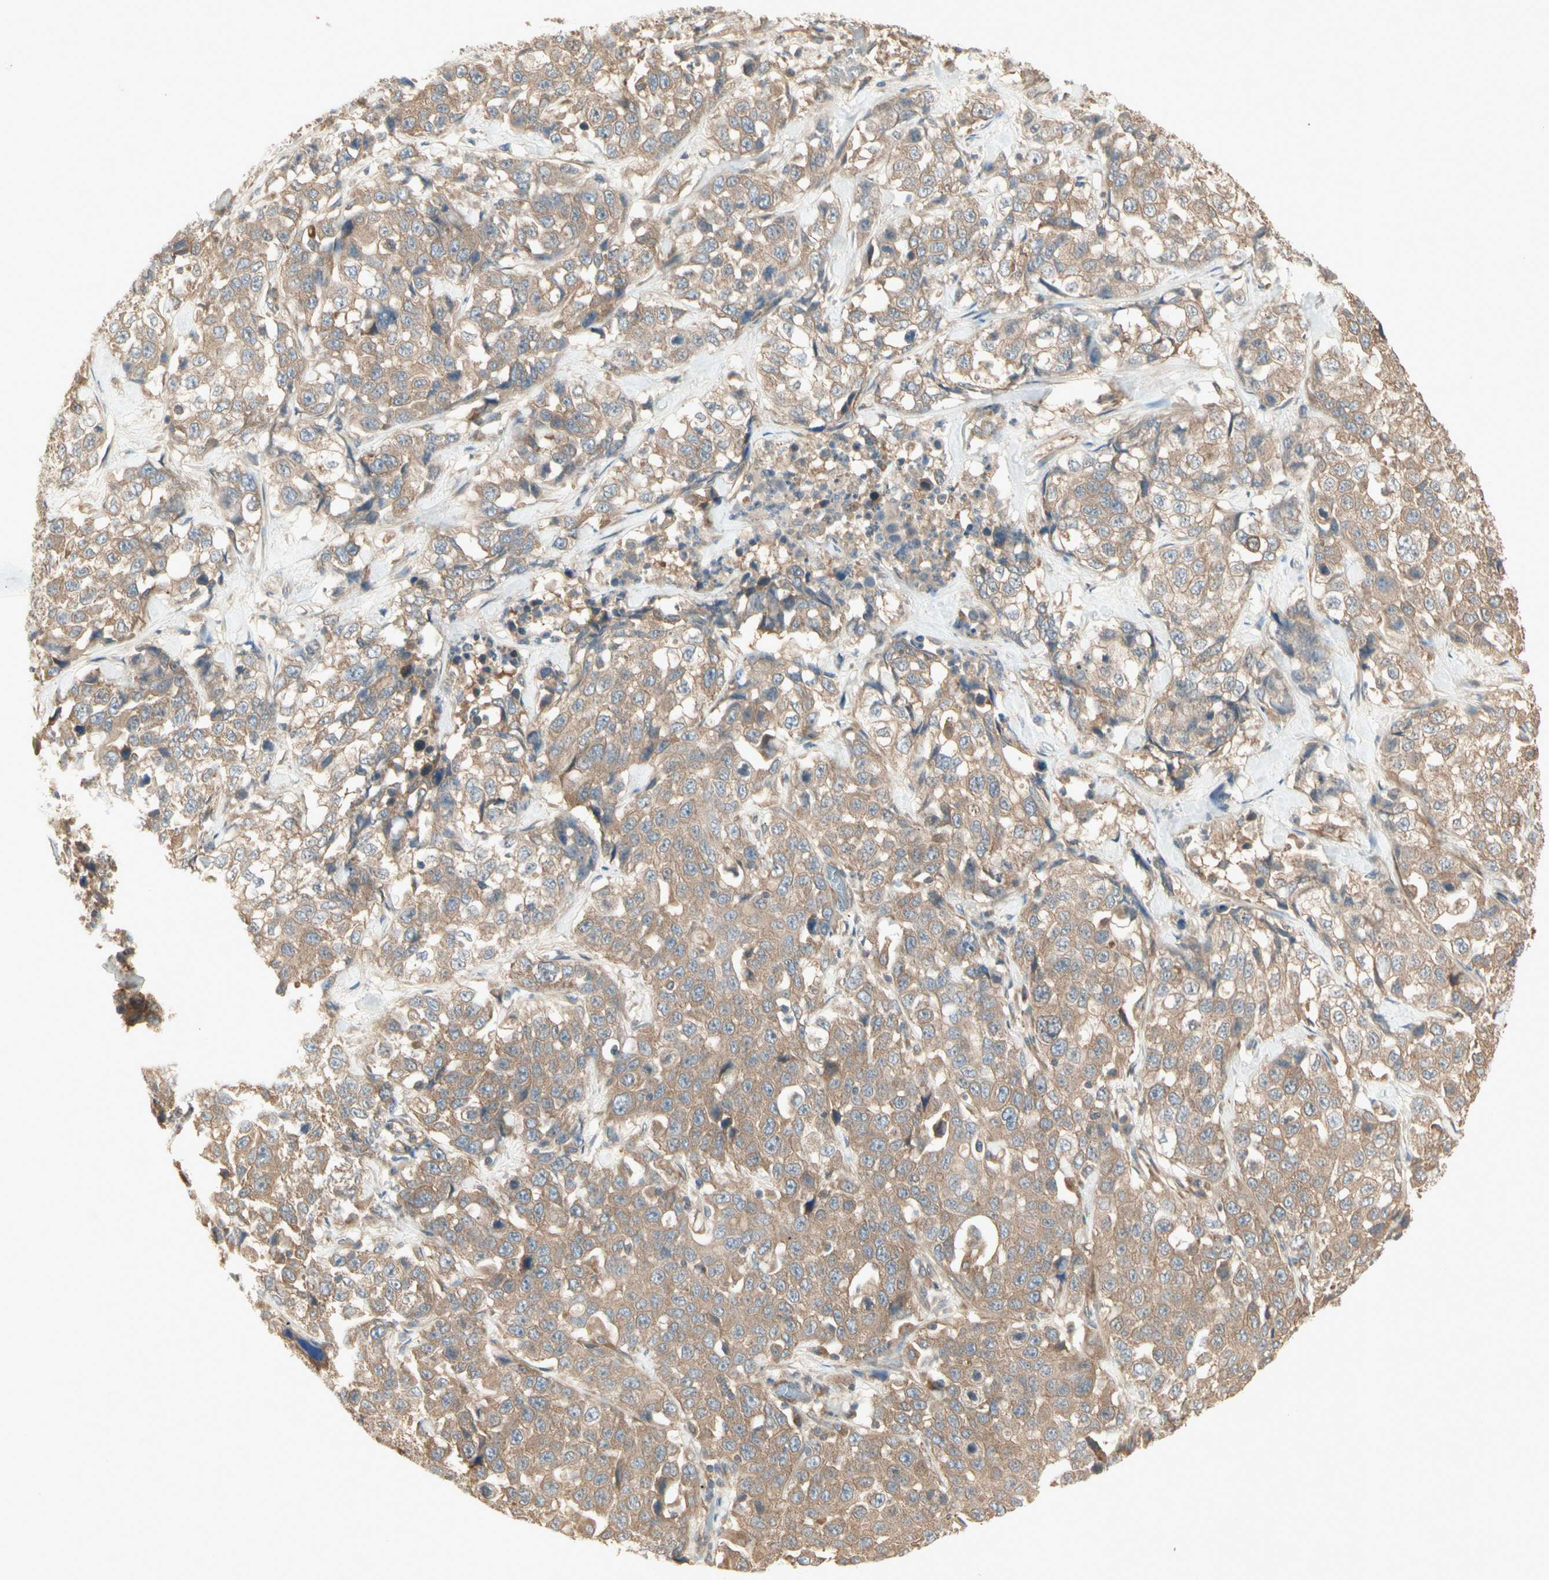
{"staining": {"intensity": "moderate", "quantity": ">75%", "location": "cytoplasmic/membranous"}, "tissue": "stomach cancer", "cell_type": "Tumor cells", "image_type": "cancer", "snomed": [{"axis": "morphology", "description": "Normal tissue, NOS"}, {"axis": "morphology", "description": "Adenocarcinoma, NOS"}, {"axis": "topography", "description": "Stomach"}], "caption": "Approximately >75% of tumor cells in human stomach cancer (adenocarcinoma) display moderate cytoplasmic/membranous protein positivity as visualized by brown immunohistochemical staining.", "gene": "IRAG1", "patient": {"sex": "male", "age": 48}}